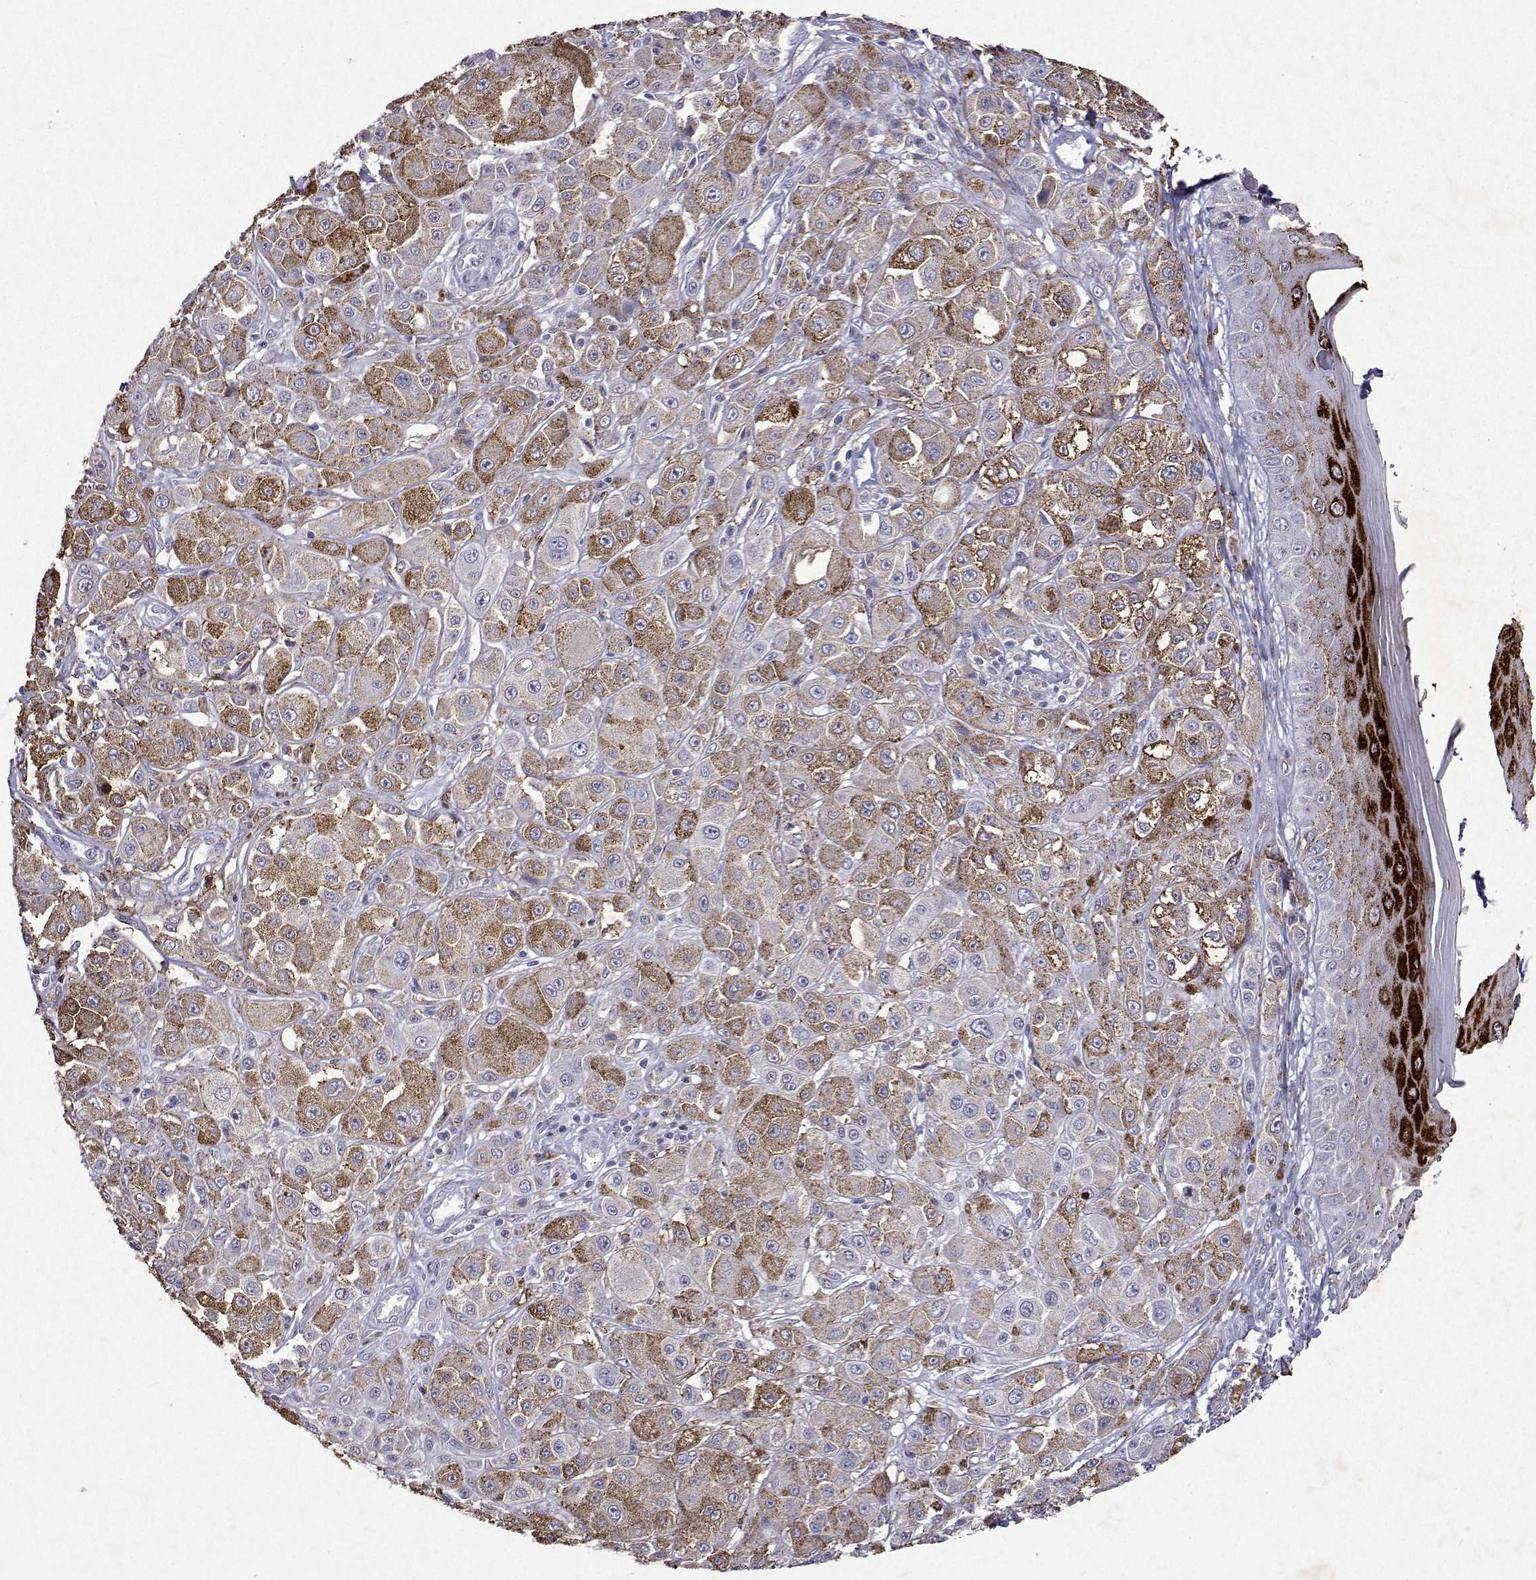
{"staining": {"intensity": "moderate", "quantity": "25%-75%", "location": "cytoplasmic/membranous"}, "tissue": "melanoma", "cell_type": "Tumor cells", "image_type": "cancer", "snomed": [{"axis": "morphology", "description": "Malignant melanoma, NOS"}, {"axis": "topography", "description": "Skin"}], "caption": "A brown stain labels moderate cytoplasmic/membranous staining of a protein in human melanoma tumor cells. The staining is performed using DAB (3,3'-diaminobenzidine) brown chromogen to label protein expression. The nuclei are counter-stained blue using hematoxylin.", "gene": "DUSP28", "patient": {"sex": "male", "age": 67}}